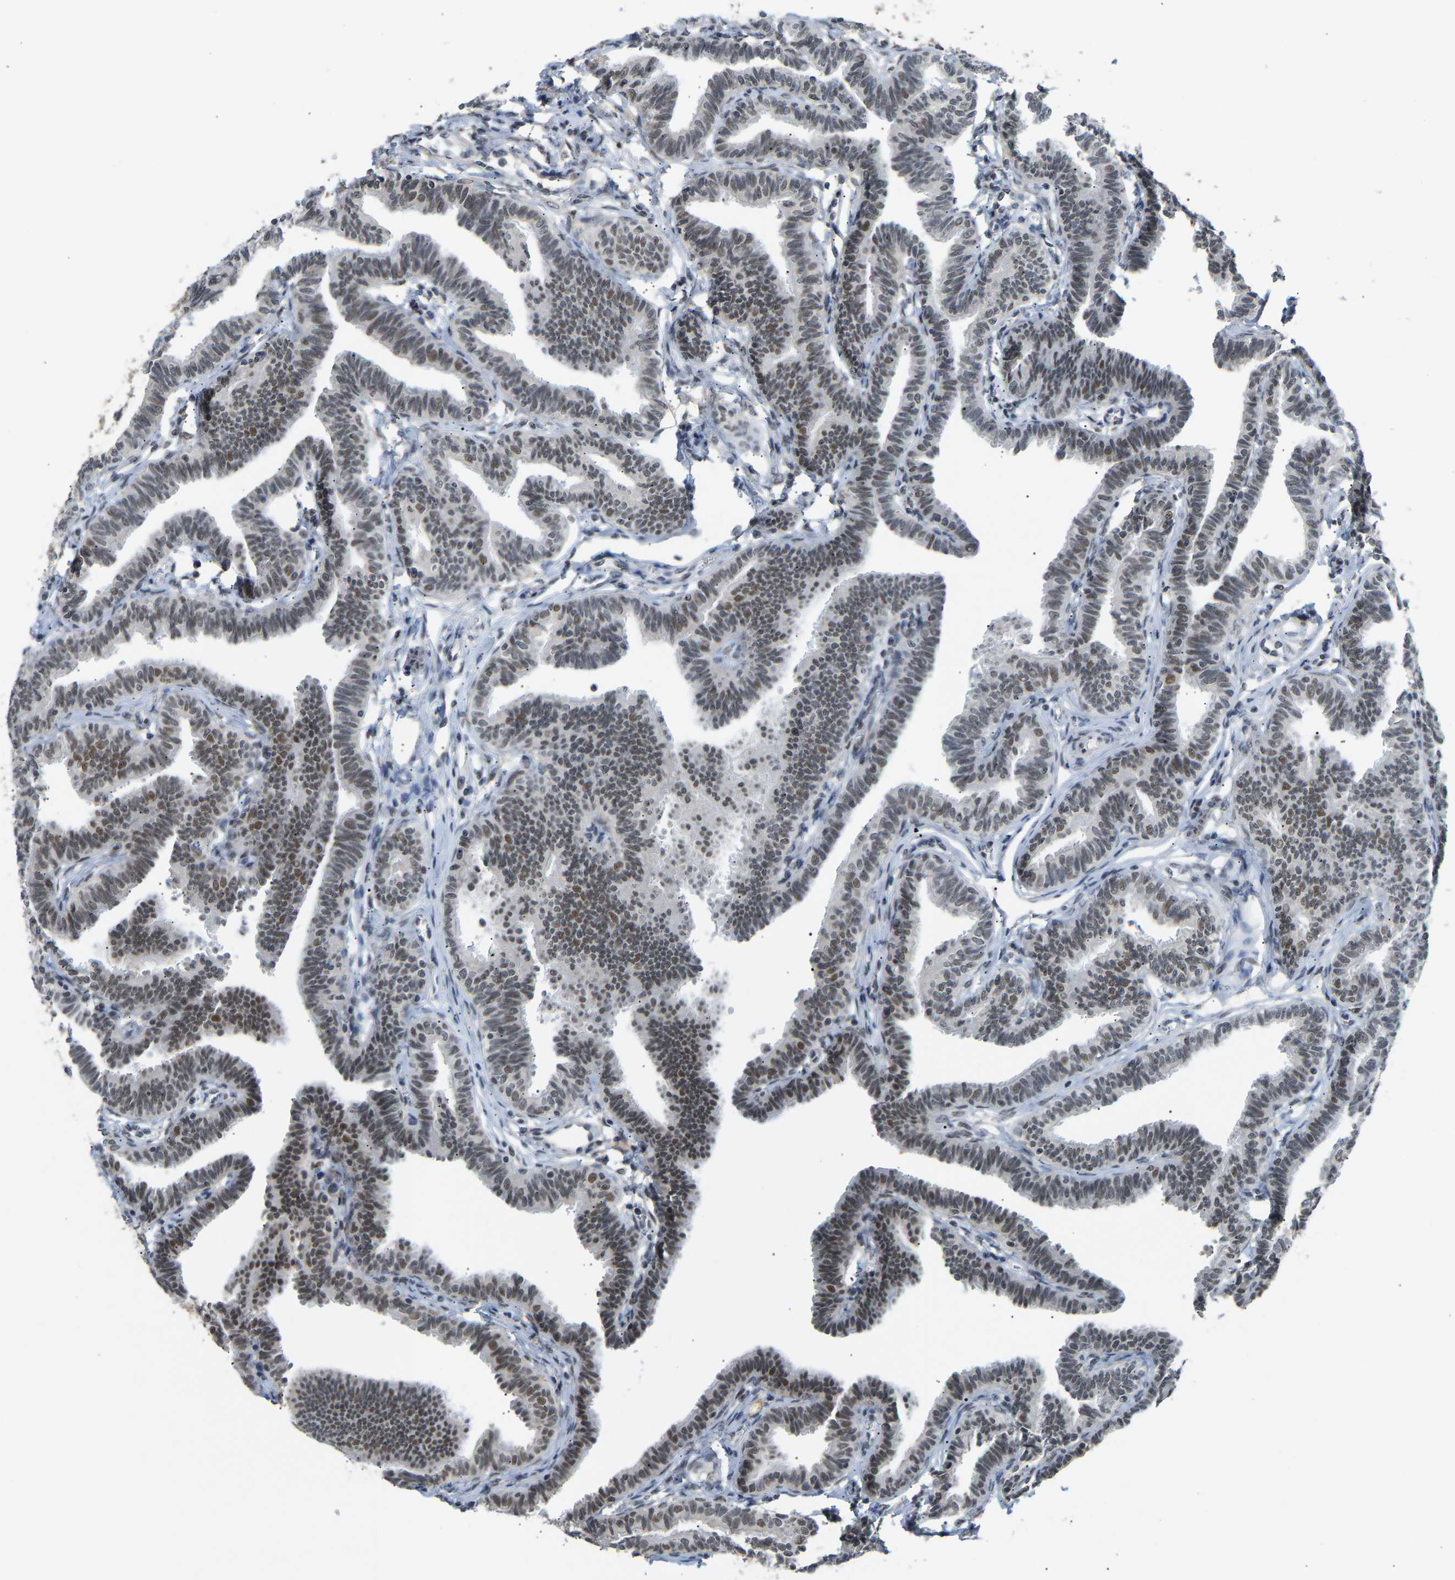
{"staining": {"intensity": "weak", "quantity": "25%-75%", "location": "nuclear"}, "tissue": "fallopian tube", "cell_type": "Glandular cells", "image_type": "normal", "snomed": [{"axis": "morphology", "description": "Normal tissue, NOS"}, {"axis": "topography", "description": "Fallopian tube"}, {"axis": "topography", "description": "Ovary"}], "caption": "Glandular cells exhibit weak nuclear expression in approximately 25%-75% of cells in benign fallopian tube. The staining is performed using DAB (3,3'-diaminobenzidine) brown chromogen to label protein expression. The nuclei are counter-stained blue using hematoxylin.", "gene": "RBM15", "patient": {"sex": "female", "age": 23}}